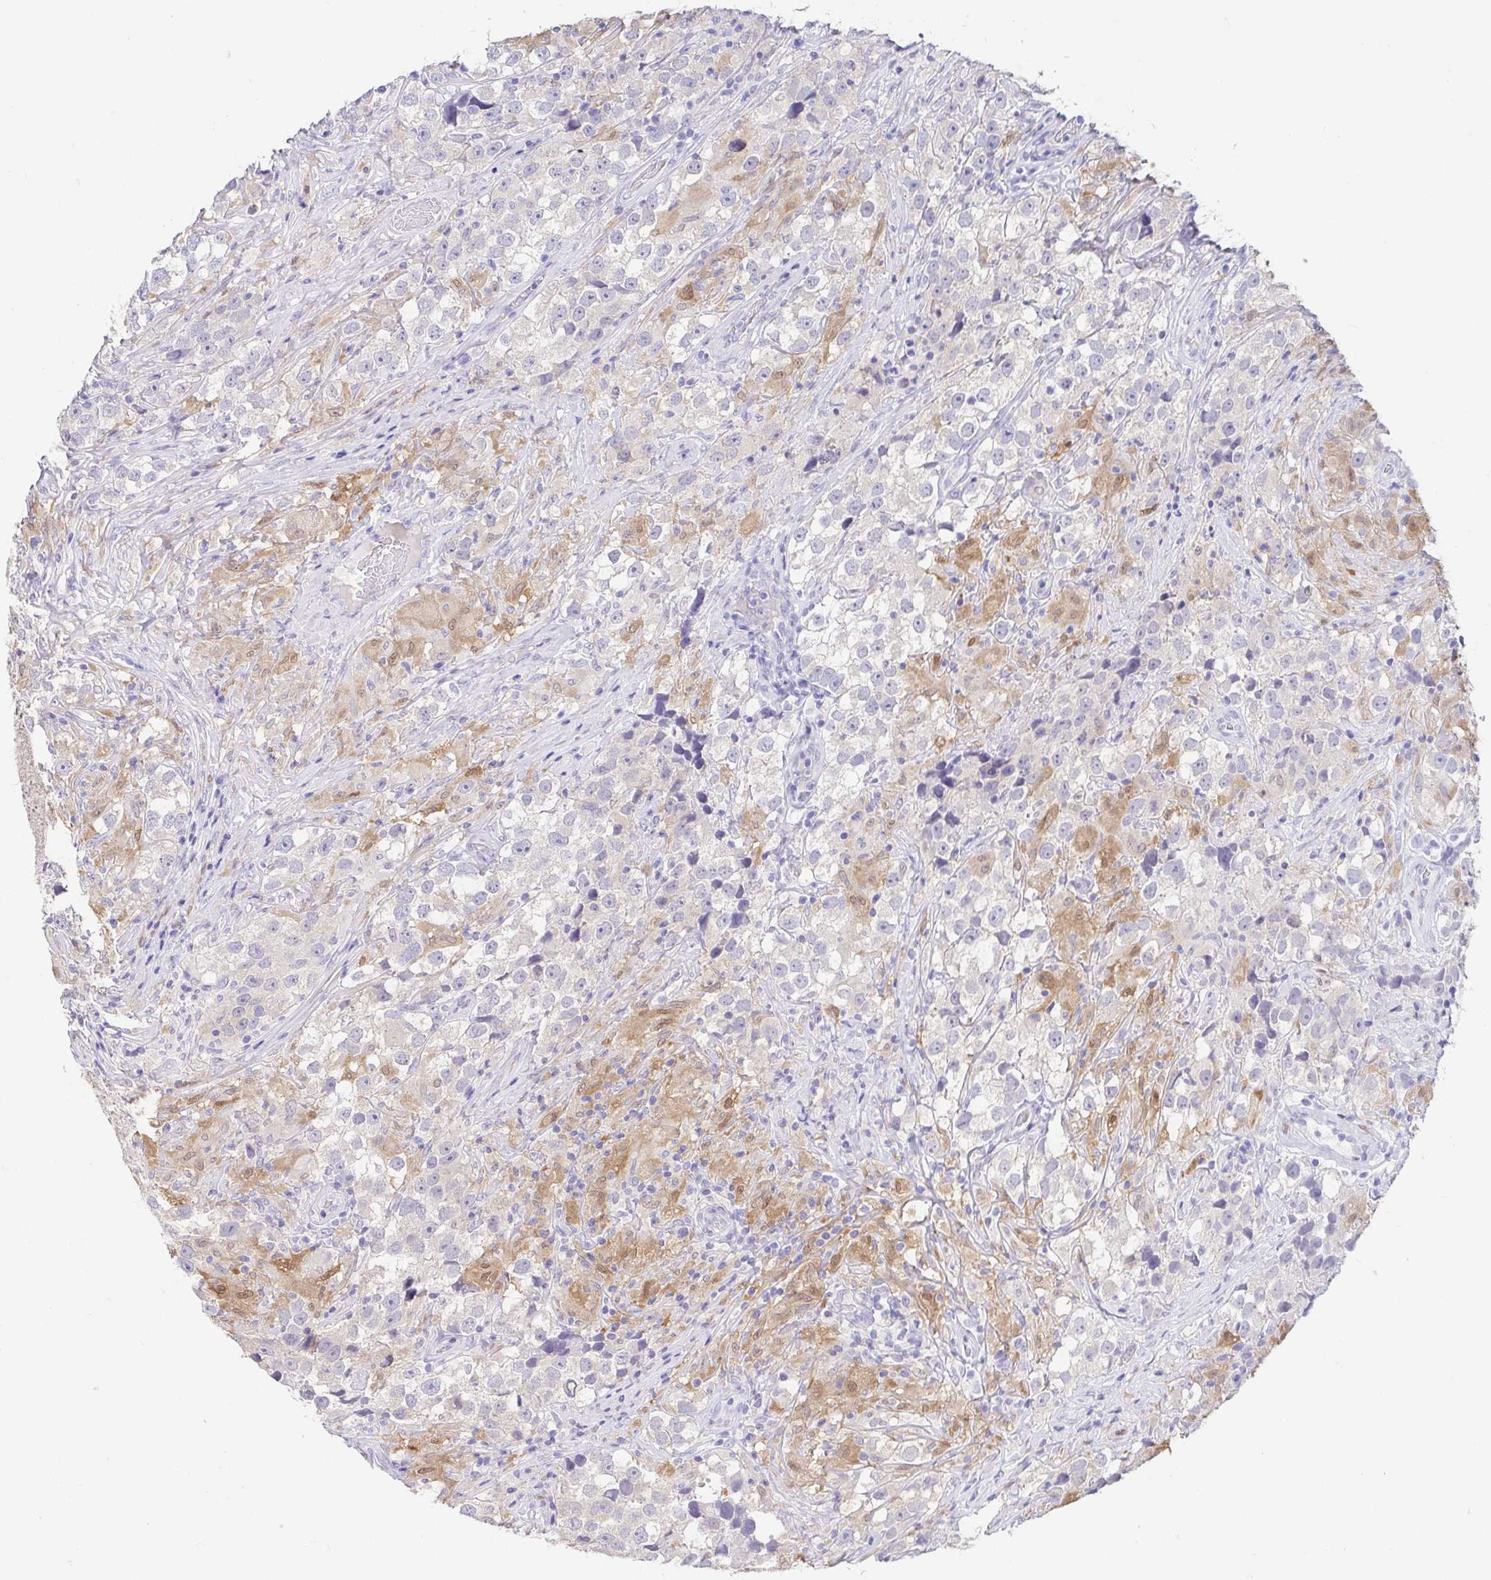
{"staining": {"intensity": "negative", "quantity": "none", "location": "none"}, "tissue": "testis cancer", "cell_type": "Tumor cells", "image_type": "cancer", "snomed": [{"axis": "morphology", "description": "Seminoma, NOS"}, {"axis": "topography", "description": "Testis"}], "caption": "There is no significant staining in tumor cells of seminoma (testis).", "gene": "FABP3", "patient": {"sex": "male", "age": 46}}